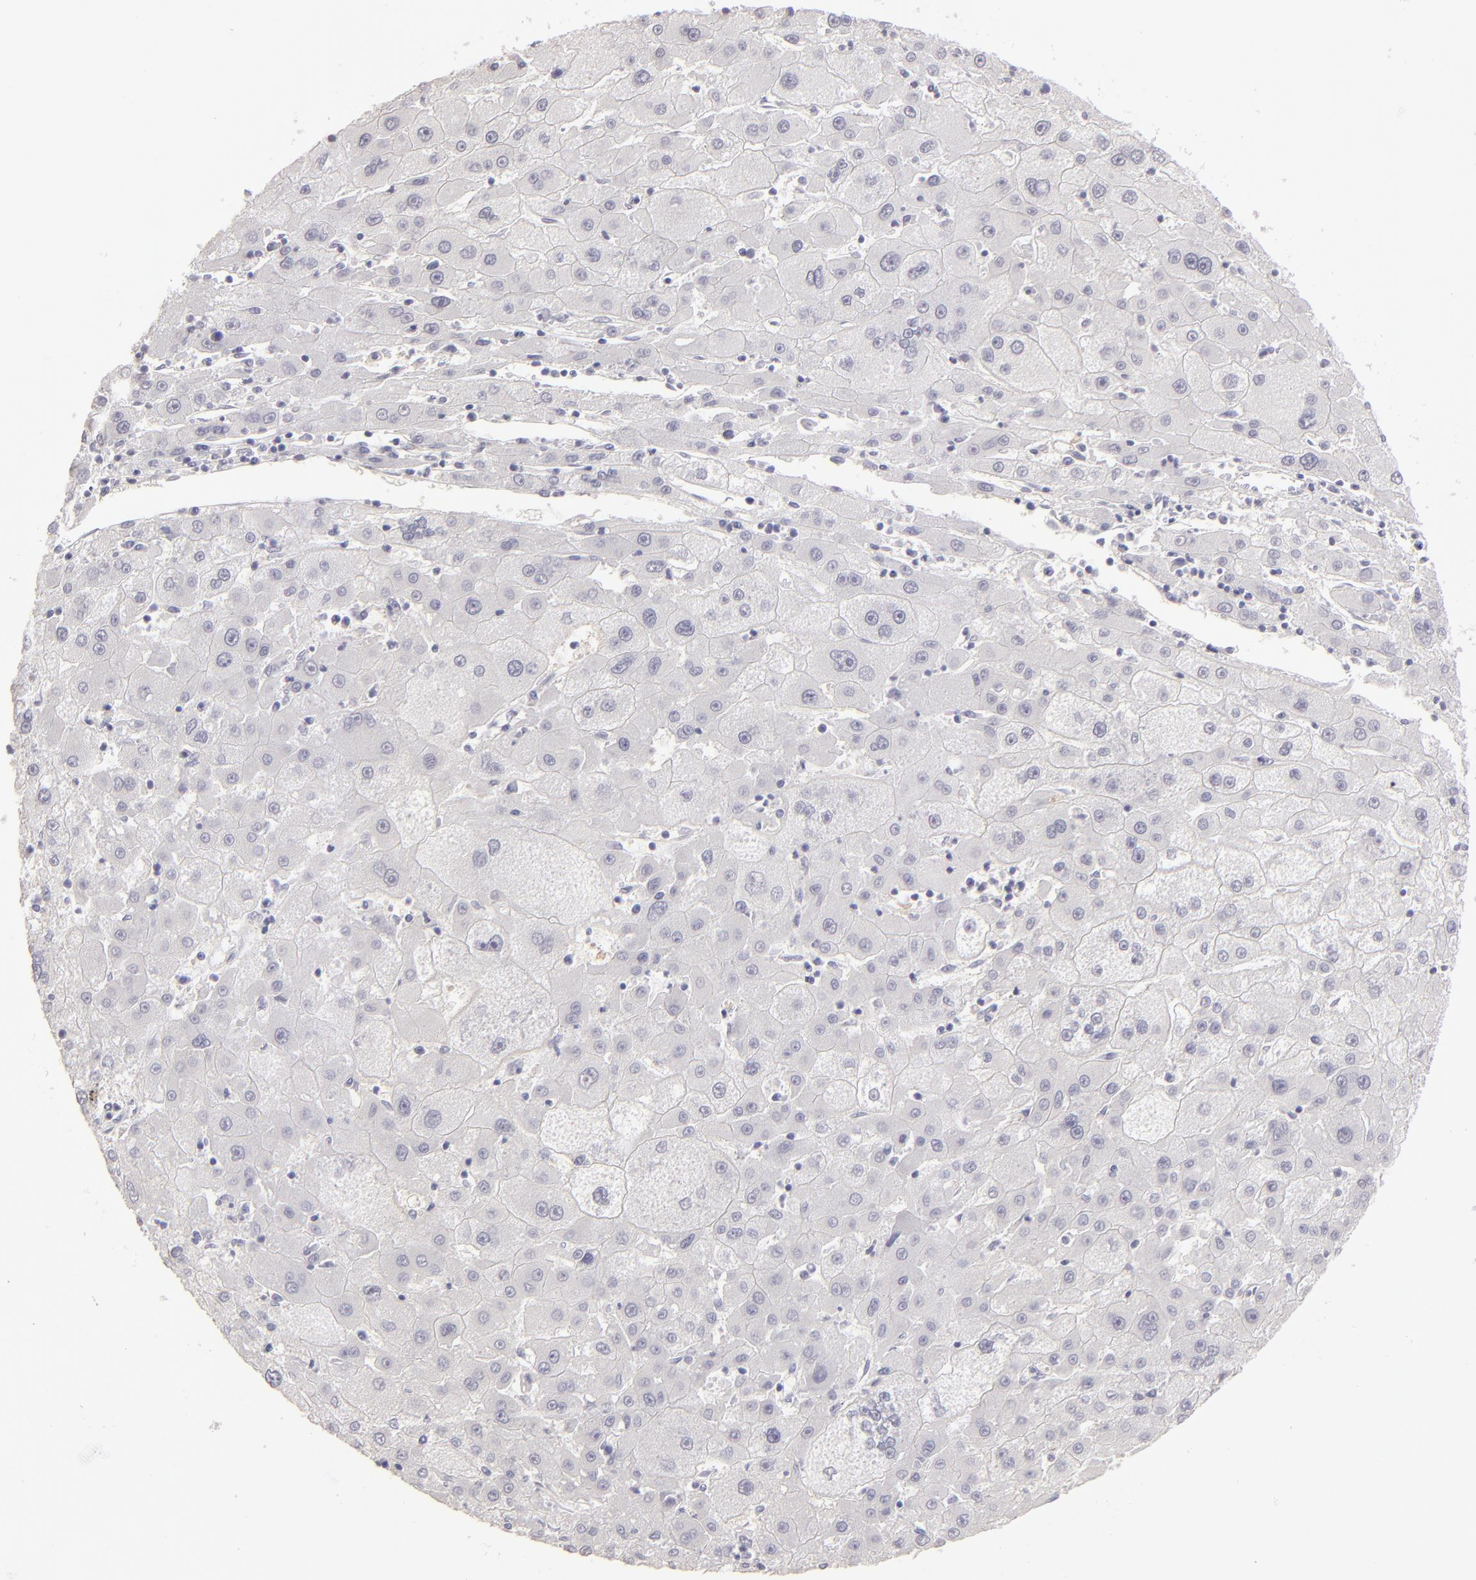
{"staining": {"intensity": "negative", "quantity": "none", "location": "none"}, "tissue": "liver cancer", "cell_type": "Tumor cells", "image_type": "cancer", "snomed": [{"axis": "morphology", "description": "Carcinoma, Hepatocellular, NOS"}, {"axis": "topography", "description": "Liver"}], "caption": "An immunohistochemistry histopathology image of liver cancer (hepatocellular carcinoma) is shown. There is no staining in tumor cells of liver cancer (hepatocellular carcinoma).", "gene": "ABCC4", "patient": {"sex": "male", "age": 72}}